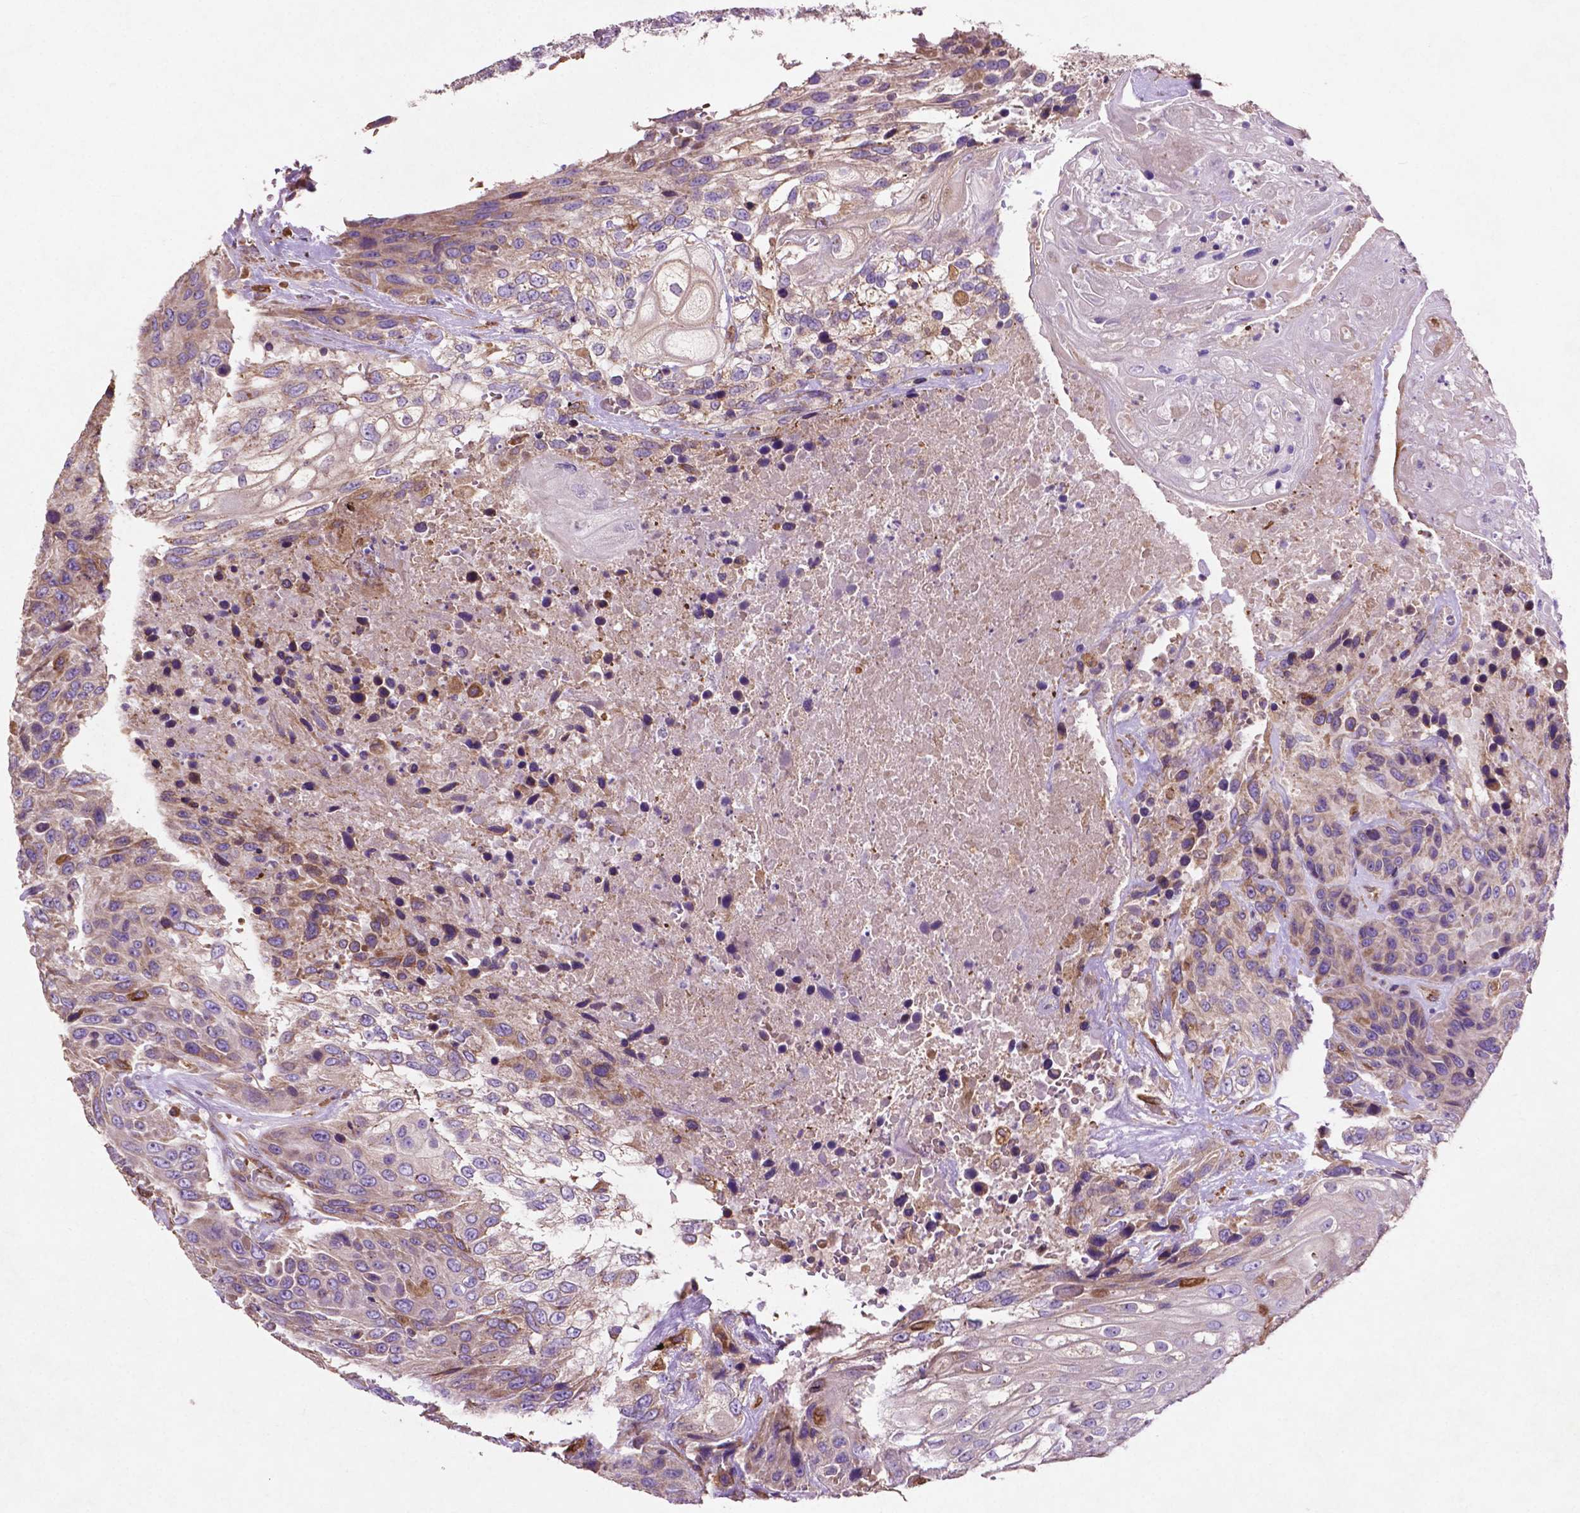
{"staining": {"intensity": "negative", "quantity": "none", "location": "none"}, "tissue": "urothelial cancer", "cell_type": "Tumor cells", "image_type": "cancer", "snomed": [{"axis": "morphology", "description": "Urothelial carcinoma, High grade"}, {"axis": "topography", "description": "Urinary bladder"}], "caption": "The micrograph shows no significant positivity in tumor cells of urothelial cancer.", "gene": "MBTPS1", "patient": {"sex": "female", "age": 70}}